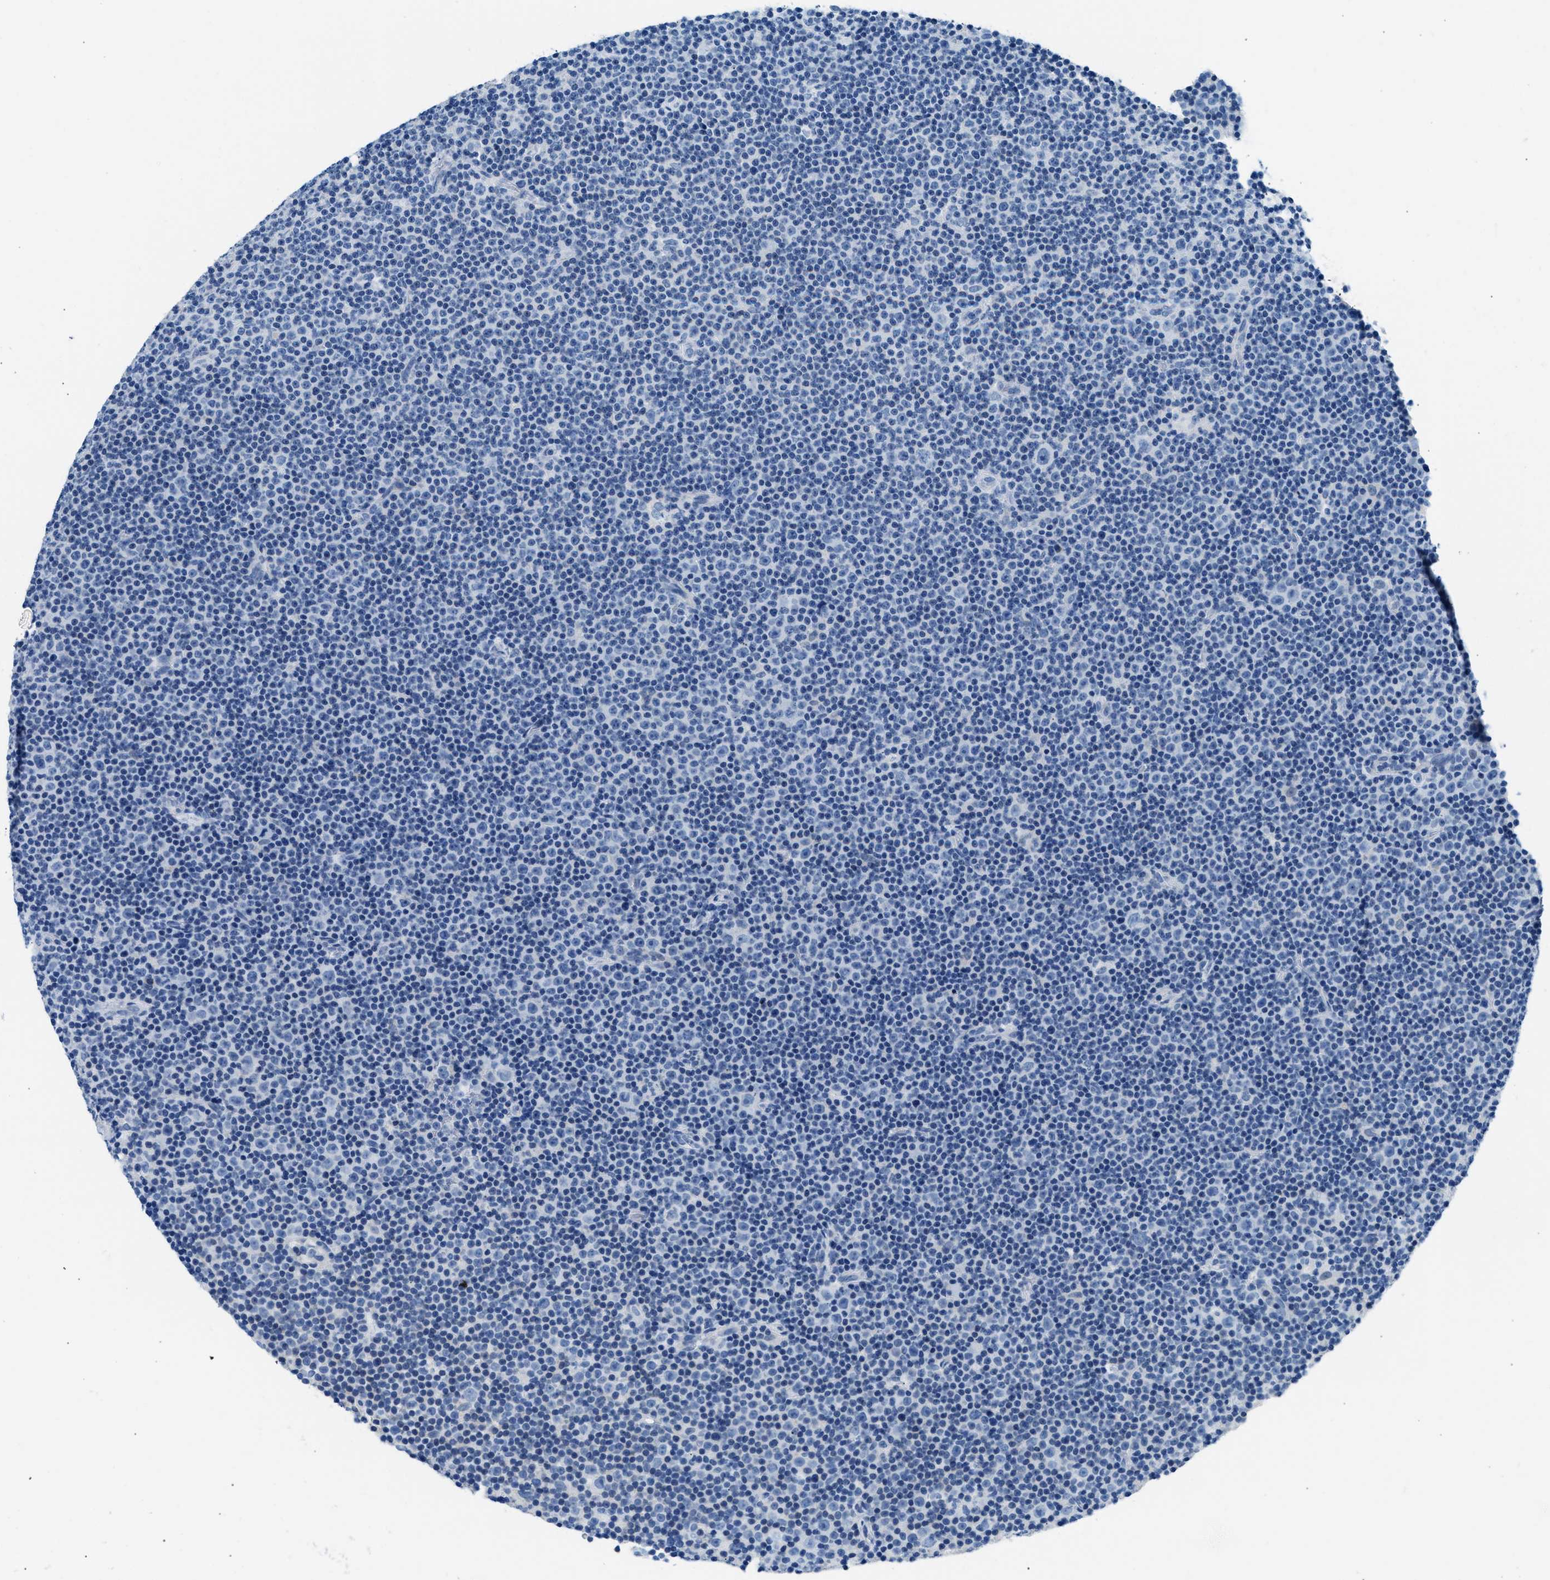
{"staining": {"intensity": "negative", "quantity": "none", "location": "none"}, "tissue": "lymphoma", "cell_type": "Tumor cells", "image_type": "cancer", "snomed": [{"axis": "morphology", "description": "Malignant lymphoma, non-Hodgkin's type, Low grade"}, {"axis": "topography", "description": "Lymph node"}], "caption": "DAB (3,3'-diaminobenzidine) immunohistochemical staining of human lymphoma reveals no significant staining in tumor cells.", "gene": "CLDN18", "patient": {"sex": "female", "age": 67}}